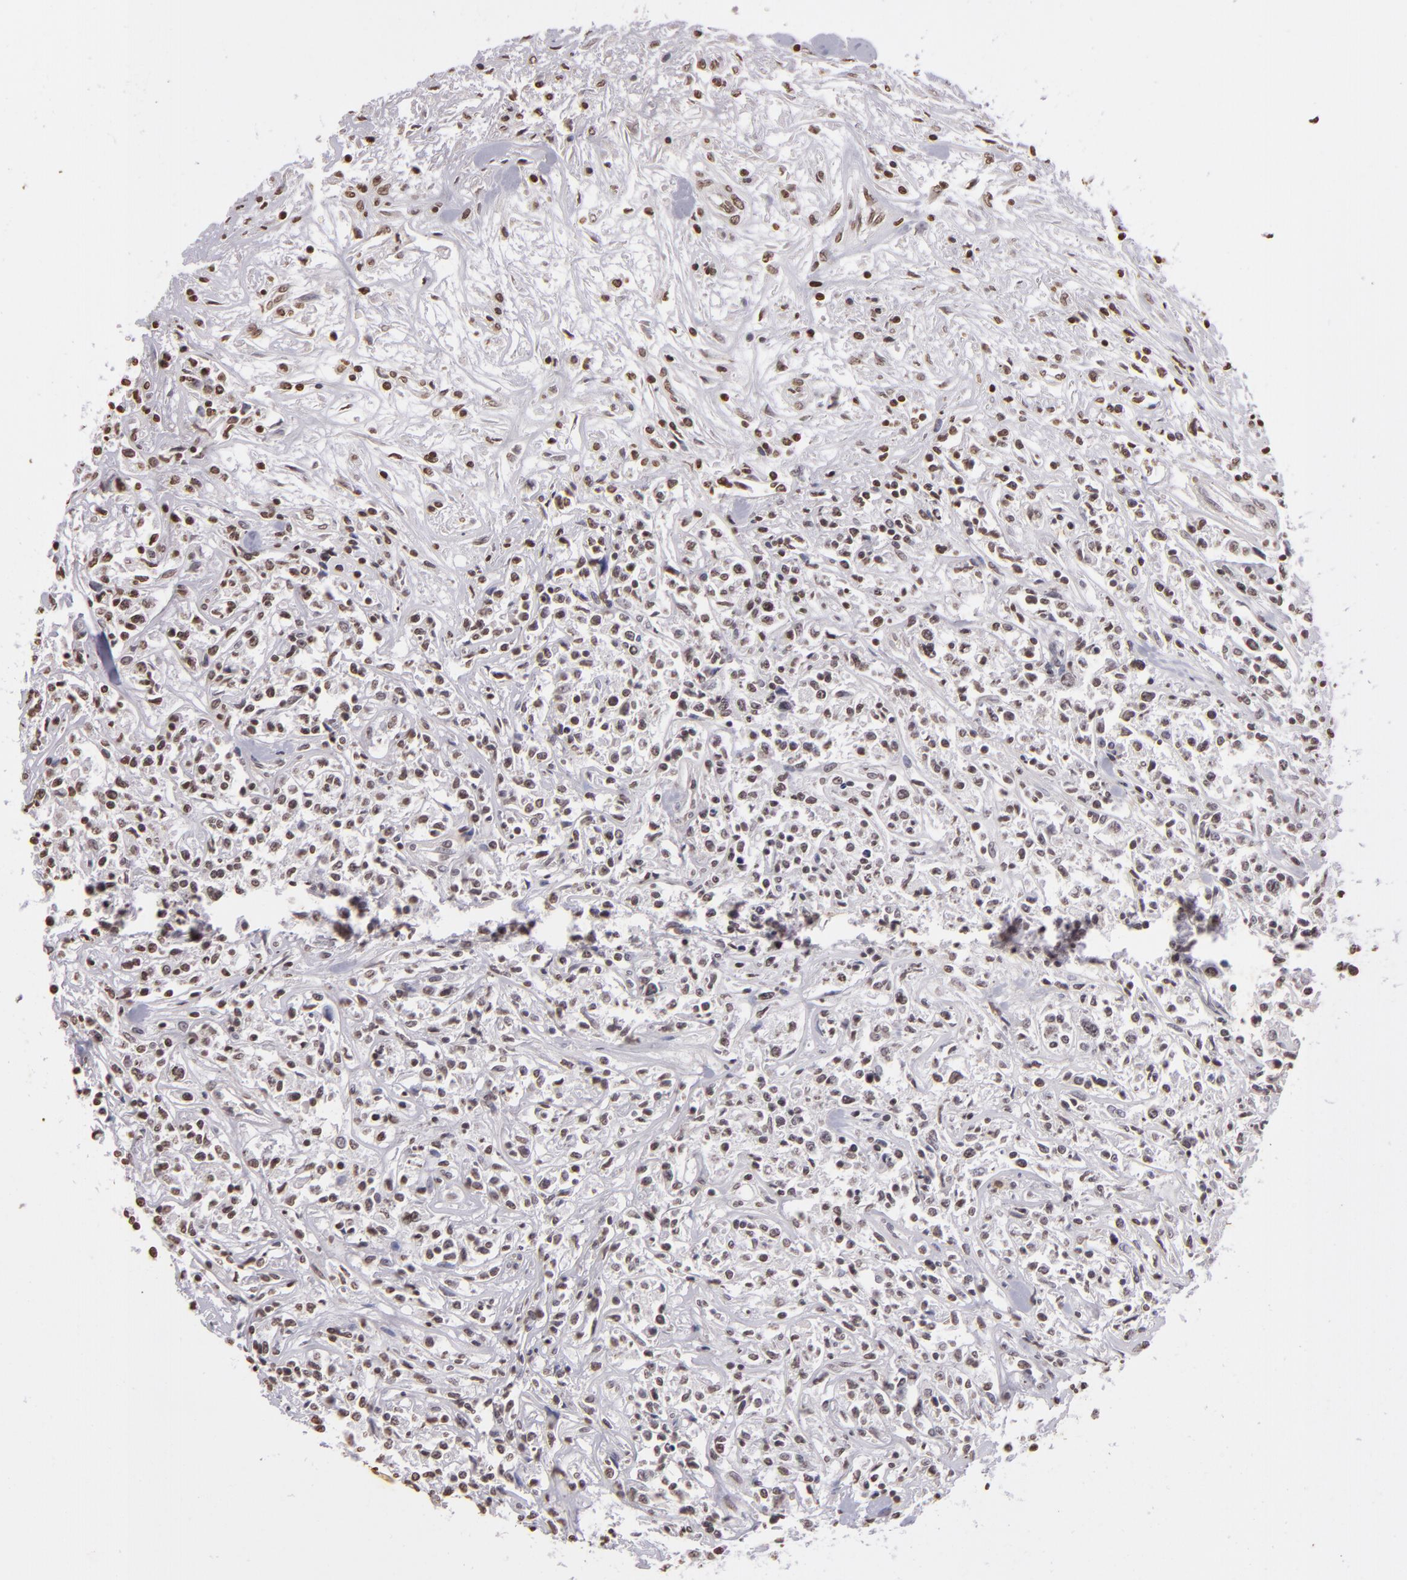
{"staining": {"intensity": "negative", "quantity": "none", "location": "none"}, "tissue": "lymphoma", "cell_type": "Tumor cells", "image_type": "cancer", "snomed": [{"axis": "morphology", "description": "Malignant lymphoma, non-Hodgkin's type, Low grade"}, {"axis": "topography", "description": "Small intestine"}], "caption": "This is an immunohistochemistry micrograph of lymphoma. There is no positivity in tumor cells.", "gene": "THRB", "patient": {"sex": "female", "age": 59}}